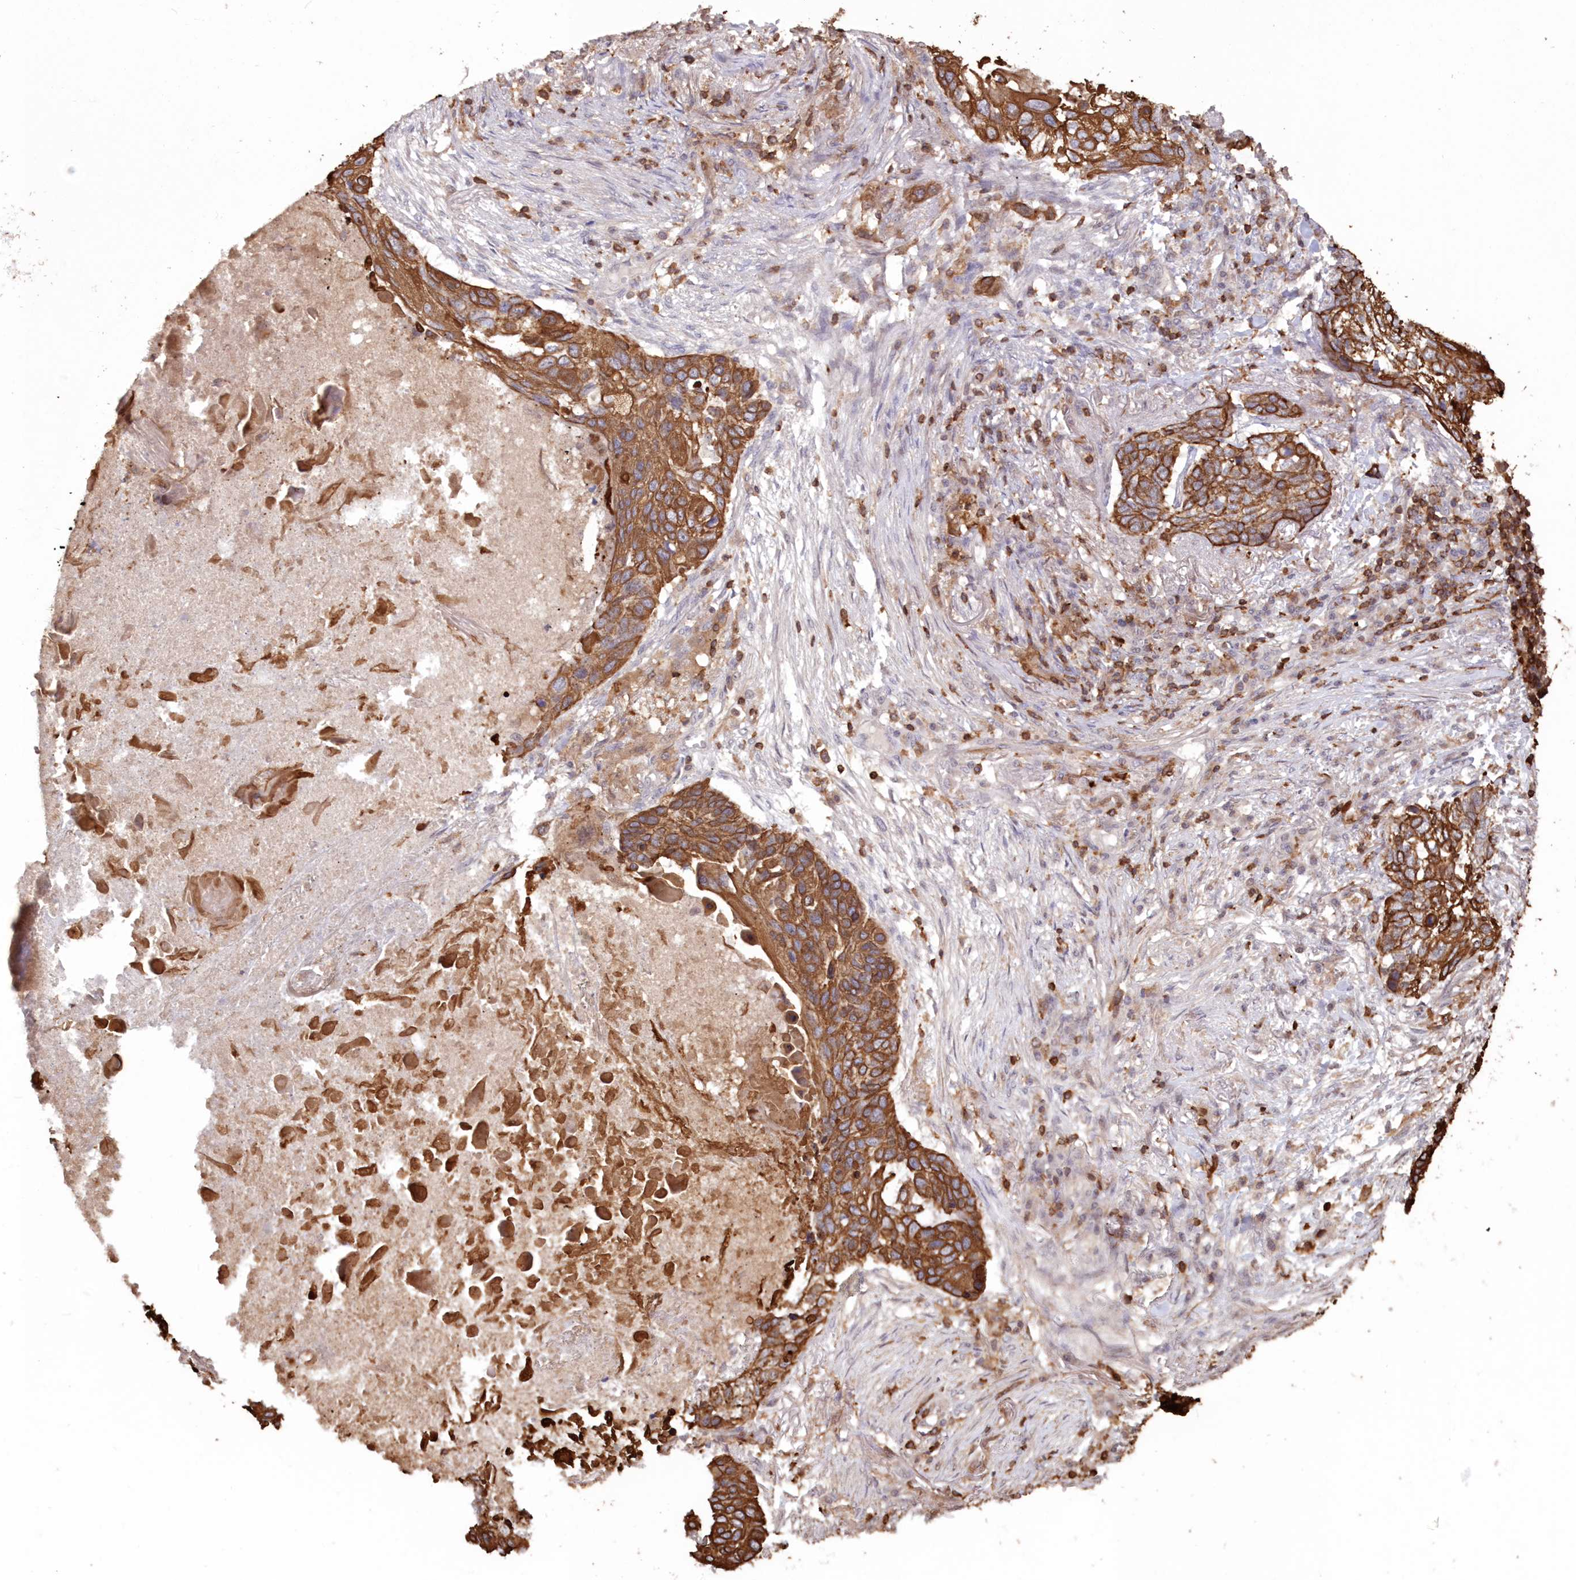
{"staining": {"intensity": "strong", "quantity": ">75%", "location": "cytoplasmic/membranous"}, "tissue": "lung cancer", "cell_type": "Tumor cells", "image_type": "cancer", "snomed": [{"axis": "morphology", "description": "Squamous cell carcinoma, NOS"}, {"axis": "topography", "description": "Lung"}], "caption": "The histopathology image demonstrates immunohistochemical staining of lung cancer (squamous cell carcinoma). There is strong cytoplasmic/membranous positivity is seen in about >75% of tumor cells.", "gene": "SNED1", "patient": {"sex": "female", "age": 63}}